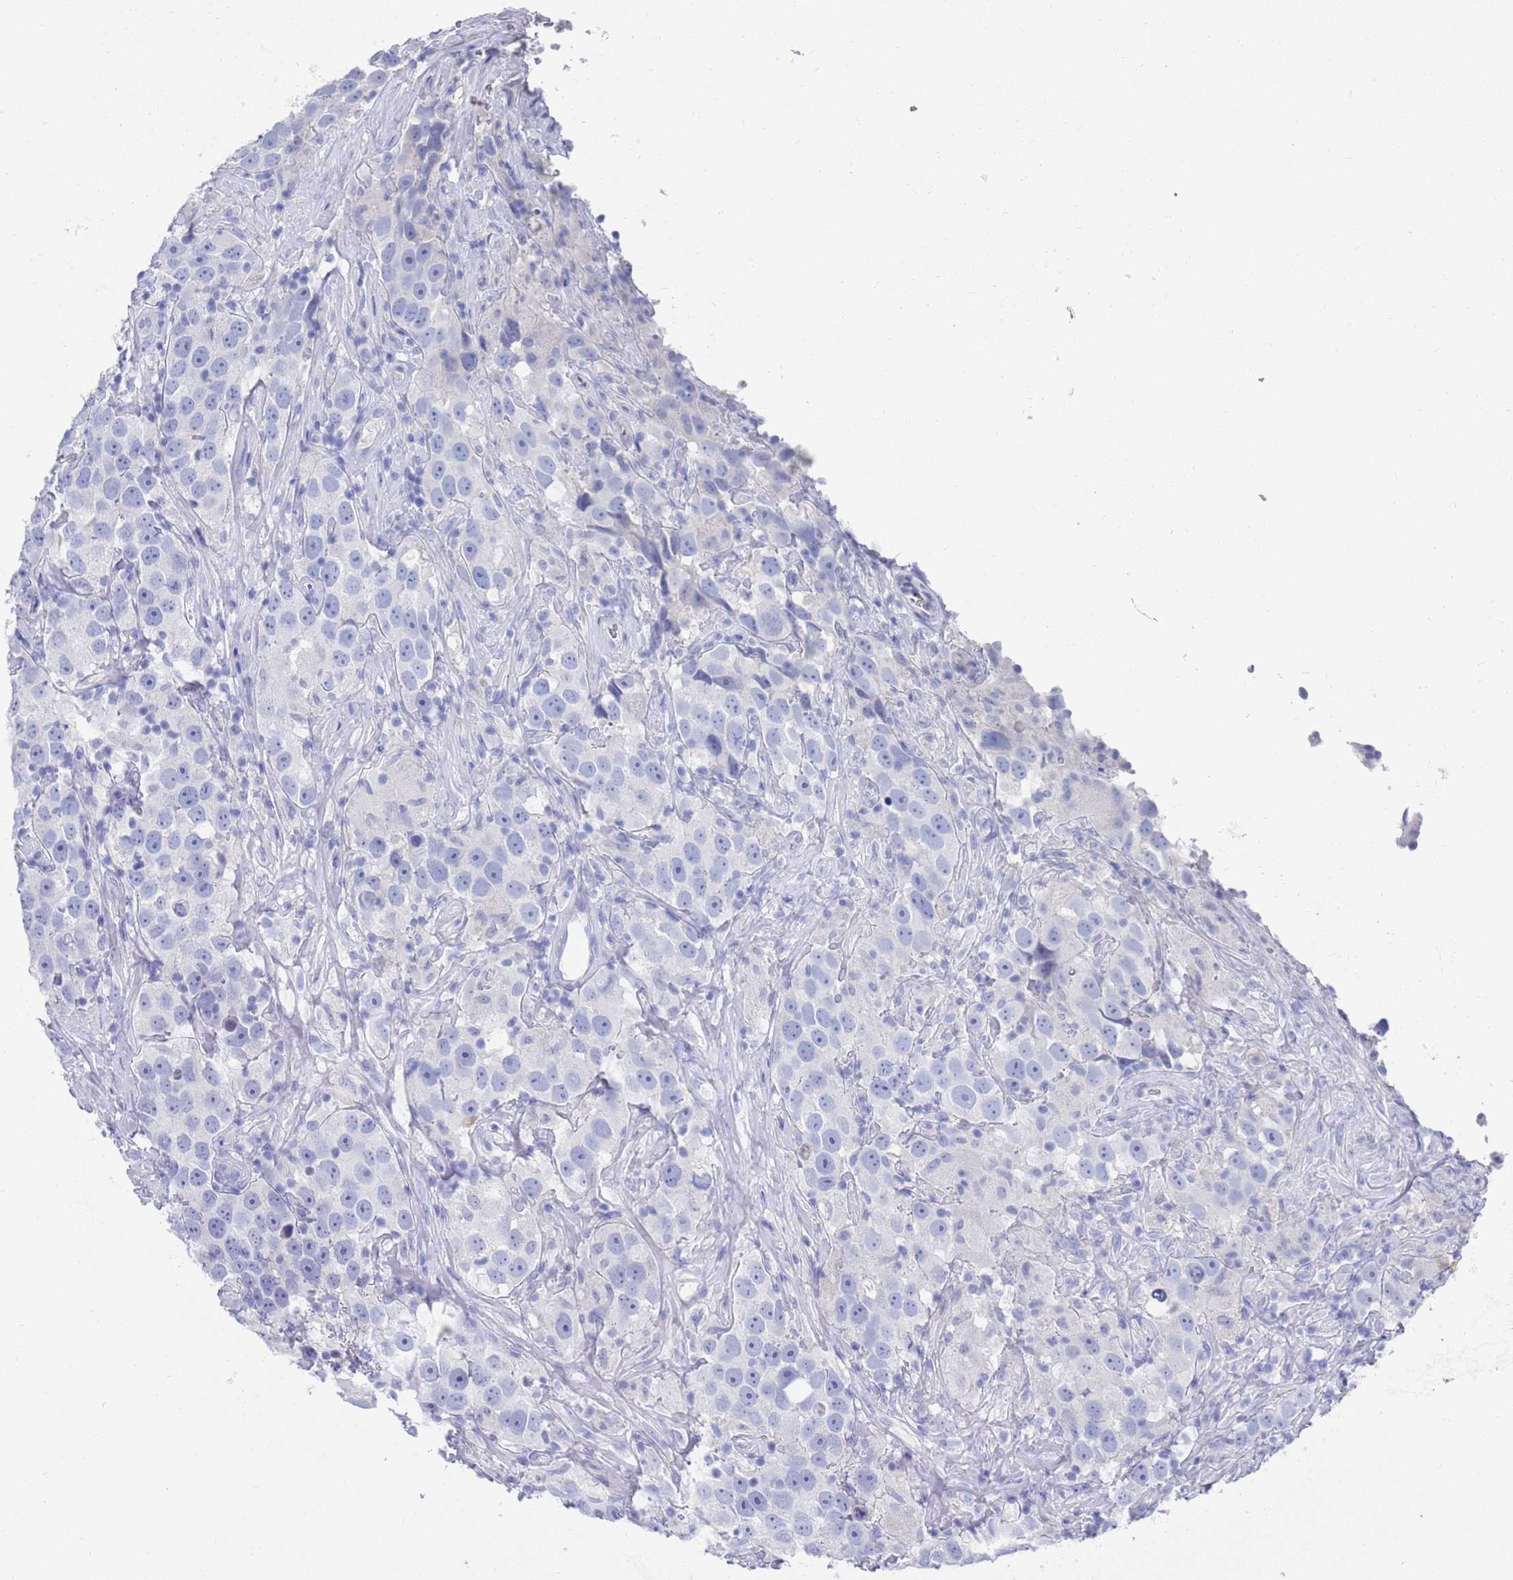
{"staining": {"intensity": "negative", "quantity": "none", "location": "none"}, "tissue": "testis cancer", "cell_type": "Tumor cells", "image_type": "cancer", "snomed": [{"axis": "morphology", "description": "Seminoma, NOS"}, {"axis": "topography", "description": "Testis"}], "caption": "This histopathology image is of testis seminoma stained with immunohistochemistry to label a protein in brown with the nuclei are counter-stained blue. There is no positivity in tumor cells. (Immunohistochemistry, brightfield microscopy, high magnification).", "gene": "MTMR2", "patient": {"sex": "male", "age": 49}}